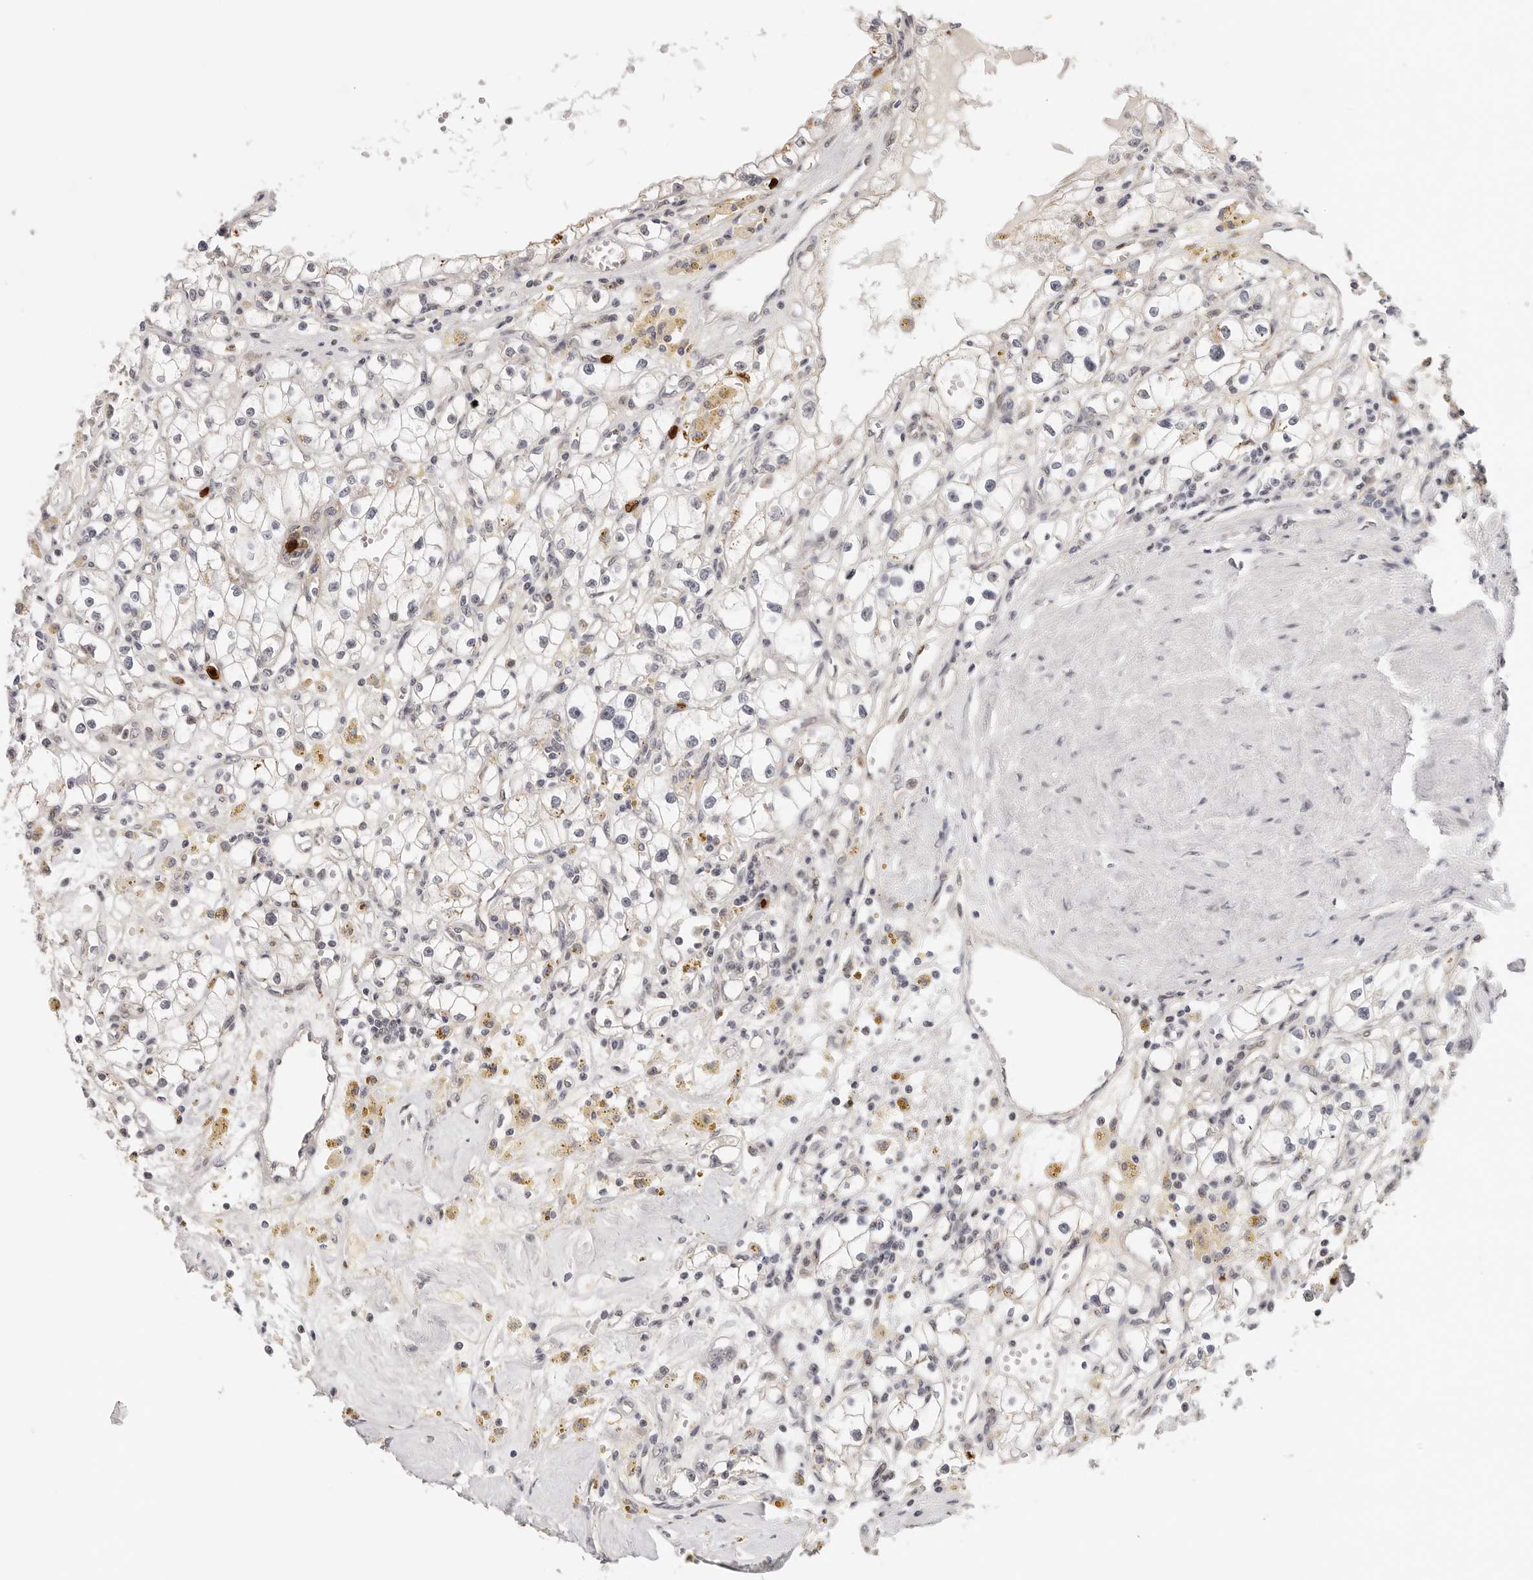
{"staining": {"intensity": "negative", "quantity": "none", "location": "none"}, "tissue": "renal cancer", "cell_type": "Tumor cells", "image_type": "cancer", "snomed": [{"axis": "morphology", "description": "Adenocarcinoma, NOS"}, {"axis": "topography", "description": "Kidney"}], "caption": "There is no significant expression in tumor cells of adenocarcinoma (renal).", "gene": "AFDN", "patient": {"sex": "male", "age": 56}}